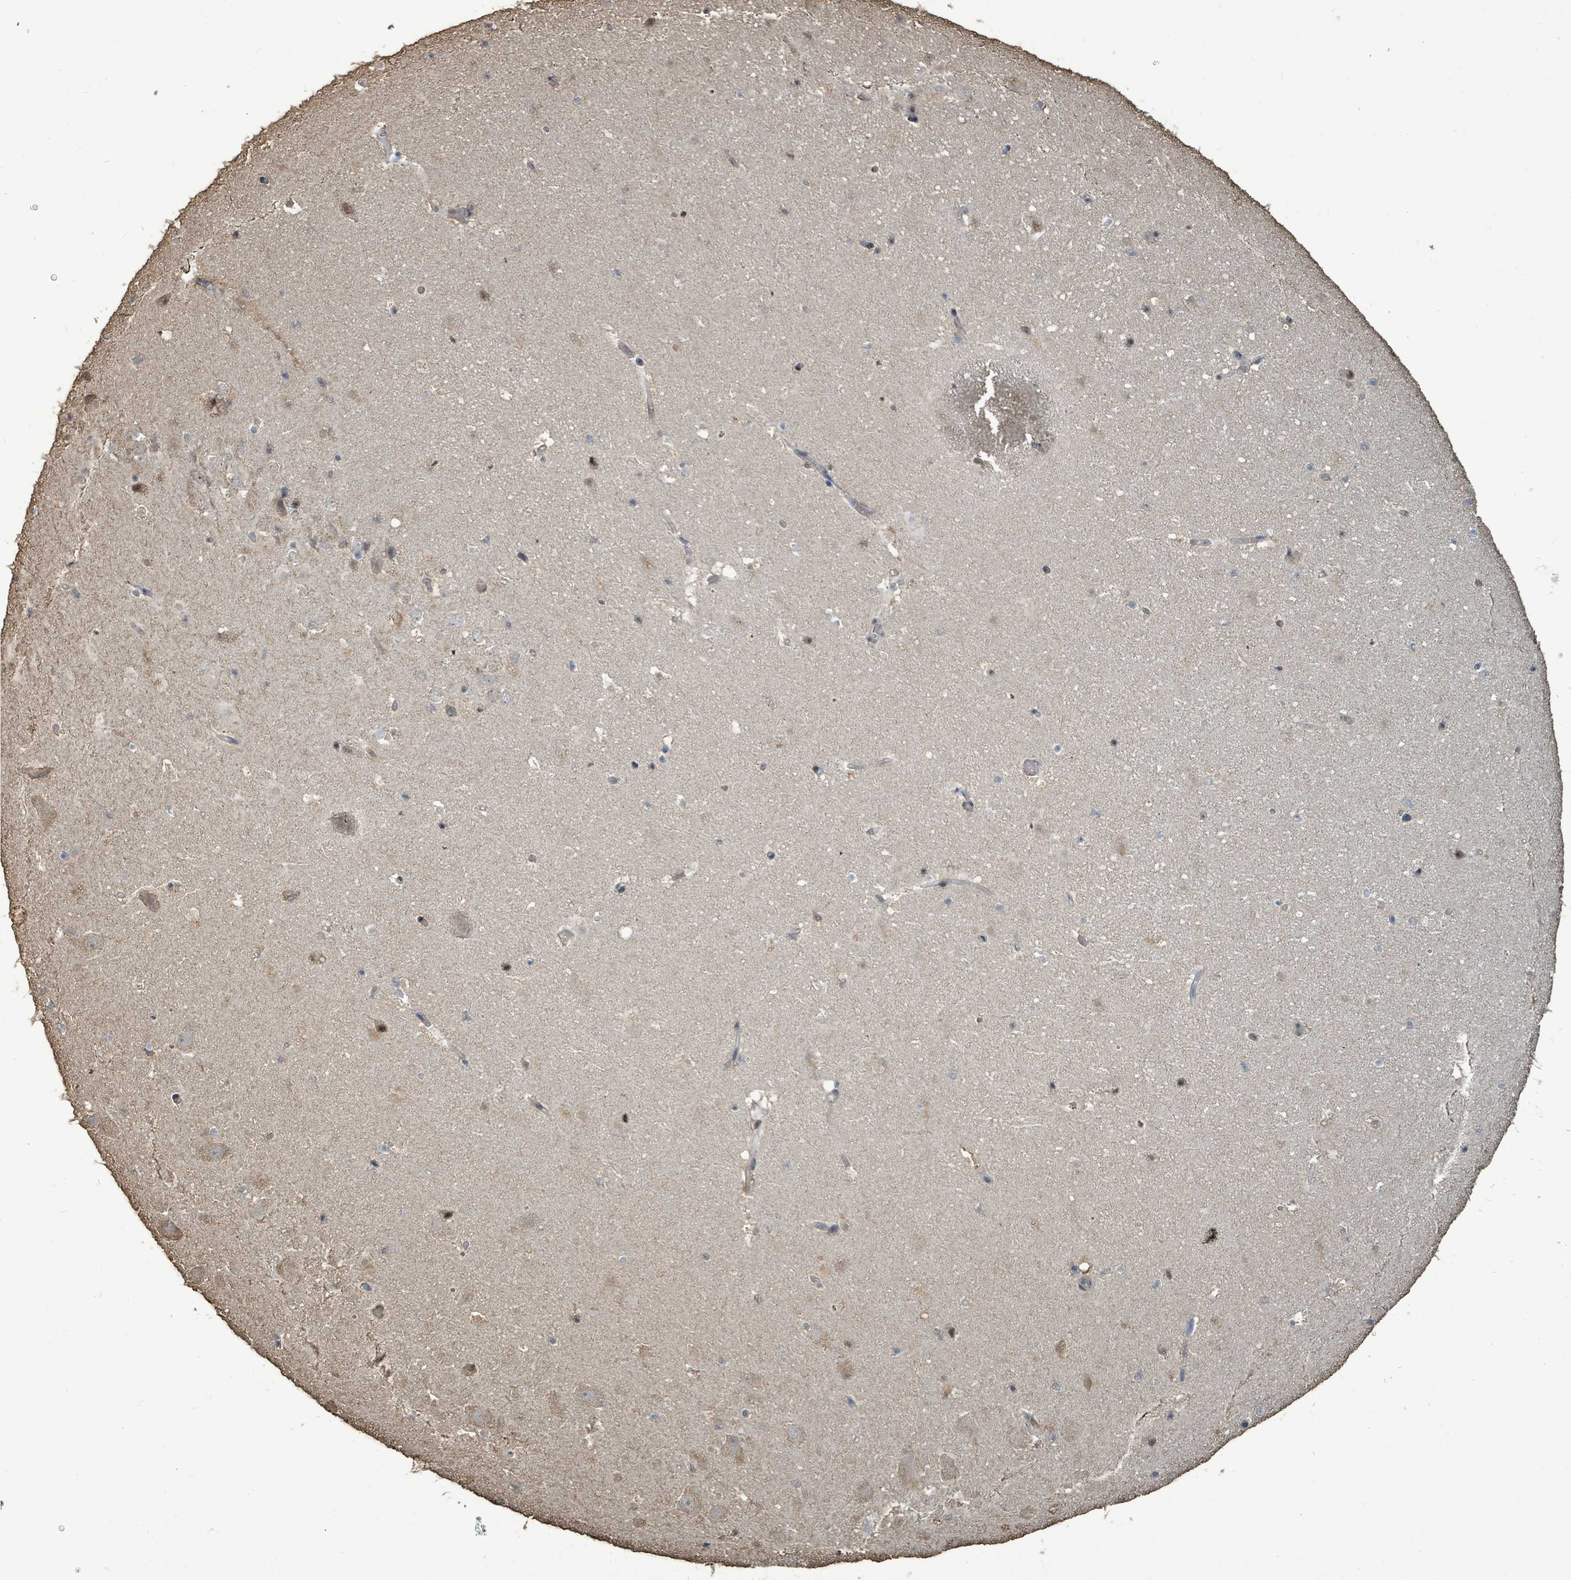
{"staining": {"intensity": "weak", "quantity": "<25%", "location": "cytoplasmic/membranous,nuclear"}, "tissue": "hippocampus", "cell_type": "Glial cells", "image_type": "normal", "snomed": [{"axis": "morphology", "description": "Normal tissue, NOS"}, {"axis": "topography", "description": "Hippocampus"}], "caption": "This photomicrograph is of normal hippocampus stained with immunohistochemistry (IHC) to label a protein in brown with the nuclei are counter-stained blue. There is no expression in glial cells.", "gene": "C6orf52", "patient": {"sex": "male", "age": 37}}